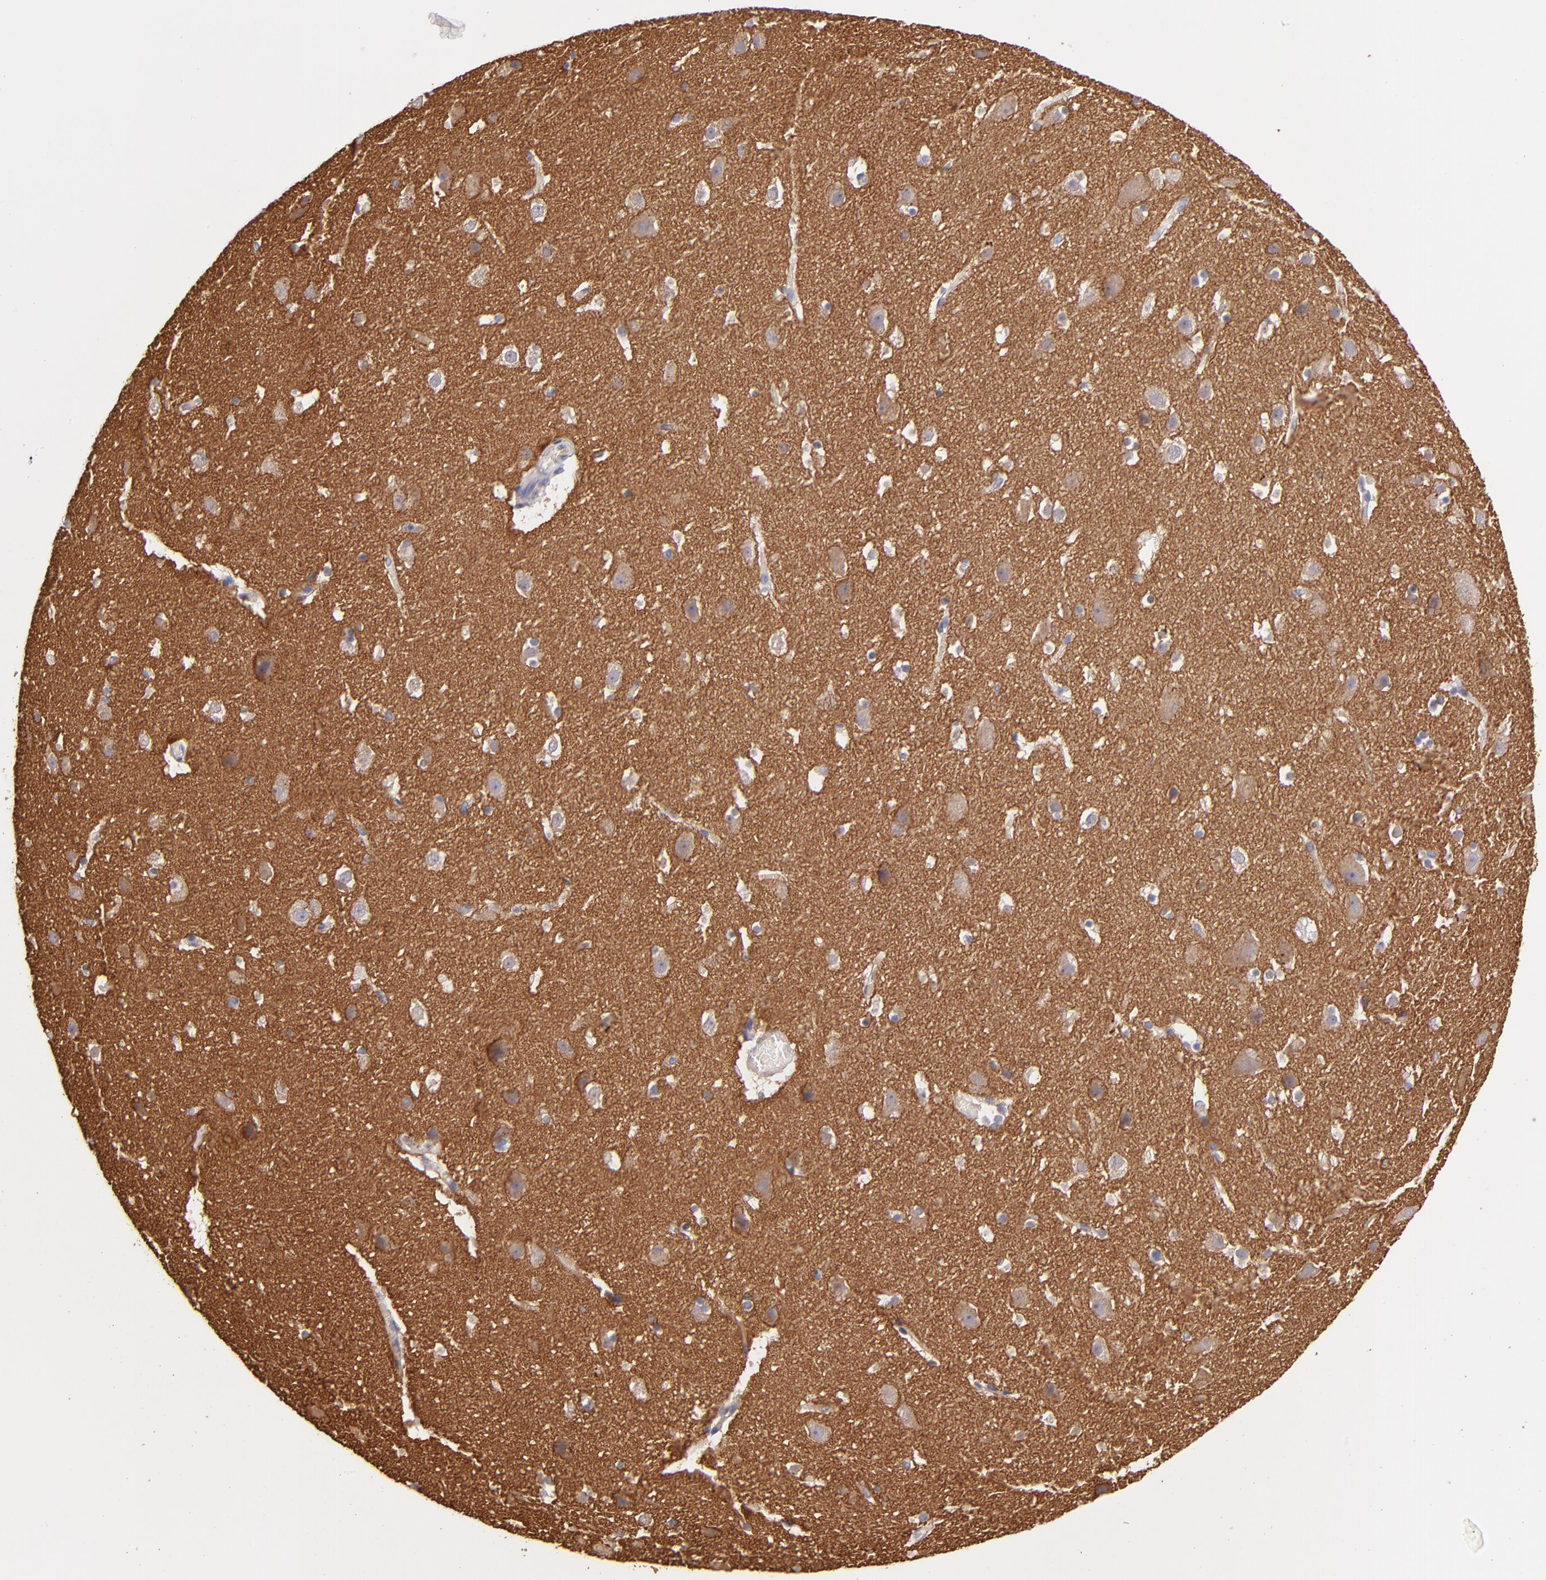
{"staining": {"intensity": "negative", "quantity": "none", "location": "none"}, "tissue": "cerebral cortex", "cell_type": "Endothelial cells", "image_type": "normal", "snomed": [{"axis": "morphology", "description": "Normal tissue, NOS"}, {"axis": "topography", "description": "Cerebral cortex"}], "caption": "This micrograph is of unremarkable cerebral cortex stained with immunohistochemistry to label a protein in brown with the nuclei are counter-stained blue. There is no positivity in endothelial cells.", "gene": "GNAZ", "patient": {"sex": "male", "age": 45}}